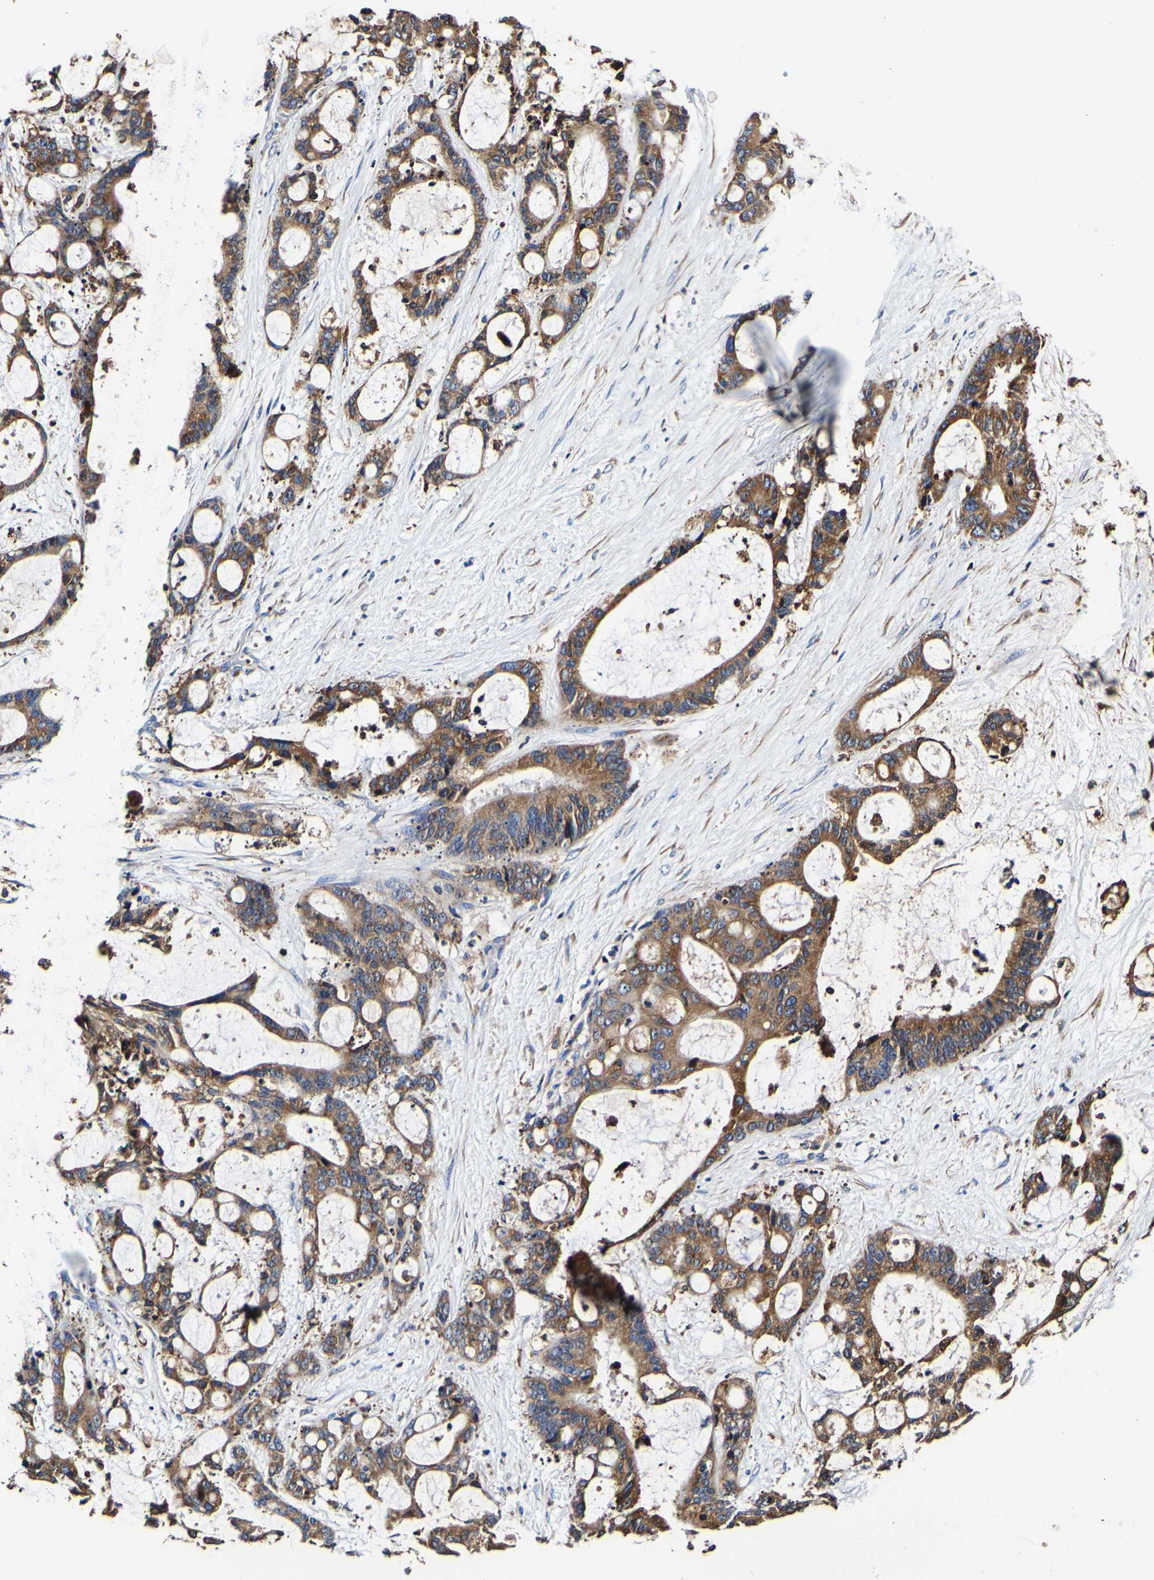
{"staining": {"intensity": "moderate", "quantity": ">75%", "location": "cytoplasmic/membranous"}, "tissue": "liver cancer", "cell_type": "Tumor cells", "image_type": "cancer", "snomed": [{"axis": "morphology", "description": "Cholangiocarcinoma"}, {"axis": "topography", "description": "Liver"}], "caption": "Protein expression analysis of cholangiocarcinoma (liver) demonstrates moderate cytoplasmic/membranous staining in approximately >75% of tumor cells. (IHC, brightfield microscopy, high magnification).", "gene": "P4HB", "patient": {"sex": "female", "age": 73}}